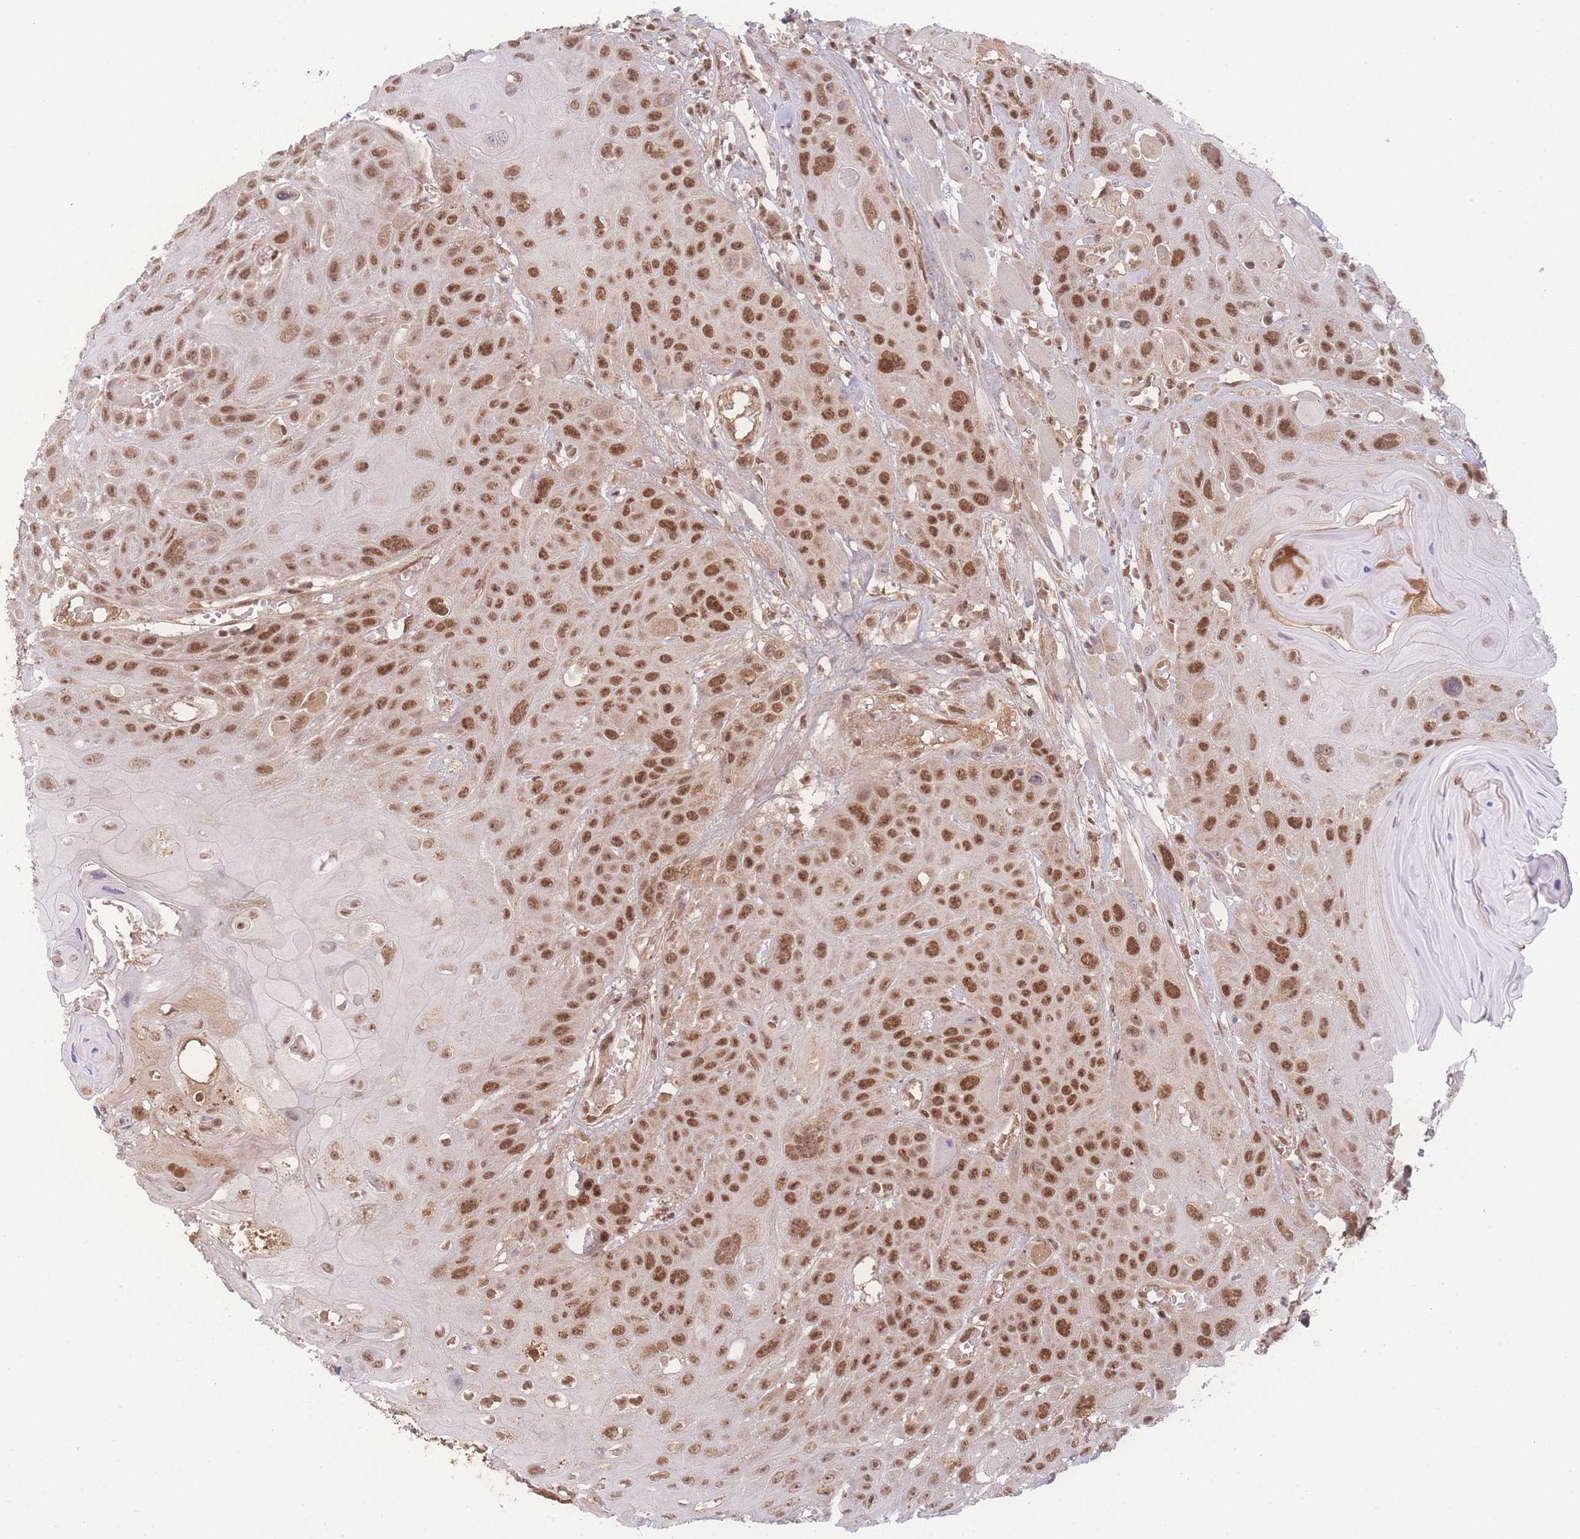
{"staining": {"intensity": "moderate", "quantity": ">75%", "location": "nuclear"}, "tissue": "head and neck cancer", "cell_type": "Tumor cells", "image_type": "cancer", "snomed": [{"axis": "morphology", "description": "Squamous cell carcinoma, NOS"}, {"axis": "topography", "description": "Head-Neck"}], "caption": "Human head and neck cancer stained with a brown dye reveals moderate nuclear positive positivity in approximately >75% of tumor cells.", "gene": "RAVER1", "patient": {"sex": "female", "age": 59}}